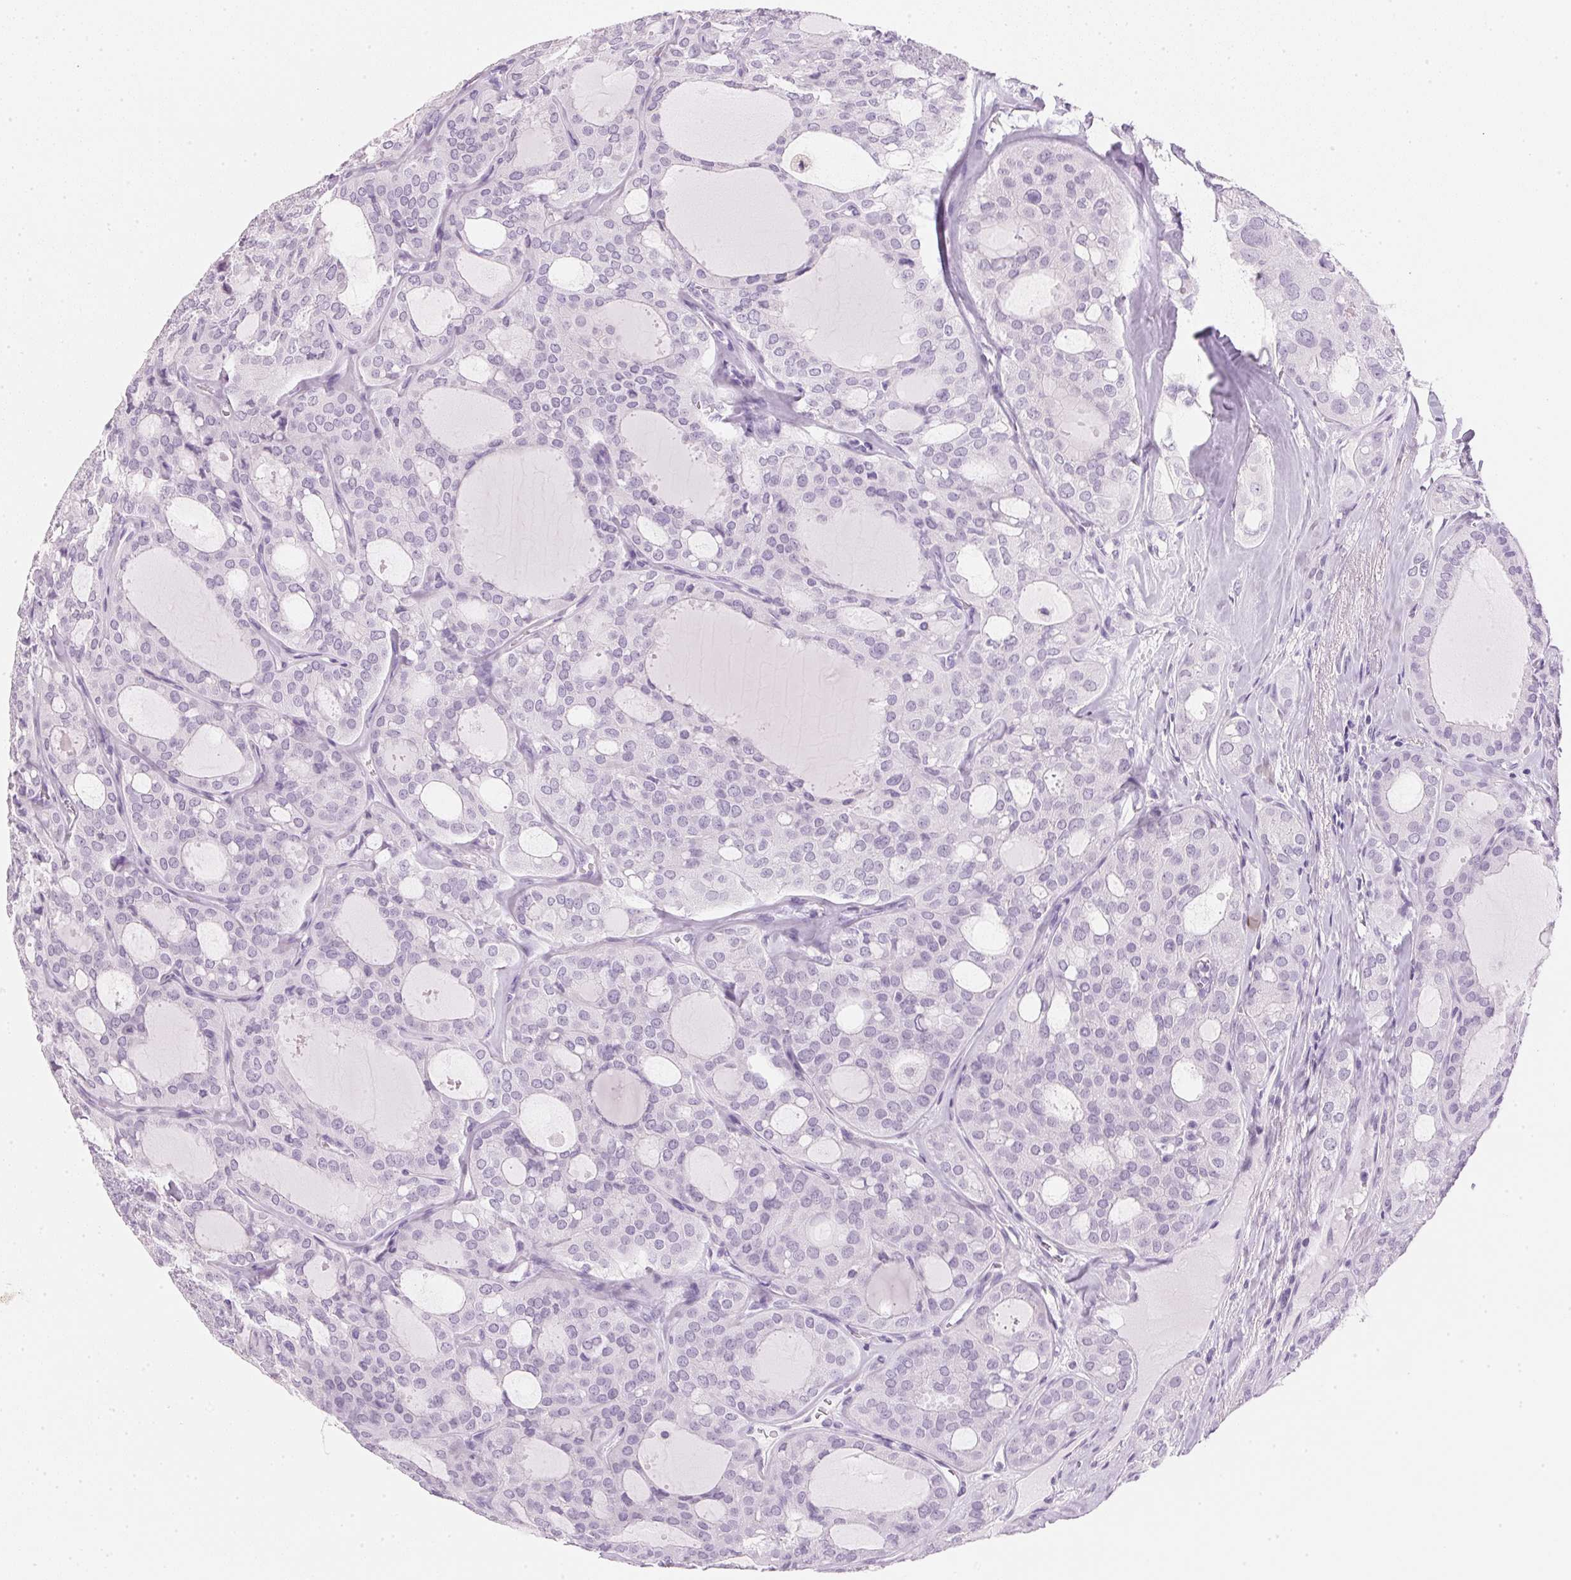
{"staining": {"intensity": "negative", "quantity": "none", "location": "none"}, "tissue": "thyroid cancer", "cell_type": "Tumor cells", "image_type": "cancer", "snomed": [{"axis": "morphology", "description": "Follicular adenoma carcinoma, NOS"}, {"axis": "topography", "description": "Thyroid gland"}], "caption": "A high-resolution histopathology image shows immunohistochemistry staining of thyroid cancer, which displays no significant positivity in tumor cells.", "gene": "IGFBP1", "patient": {"sex": "male", "age": 75}}